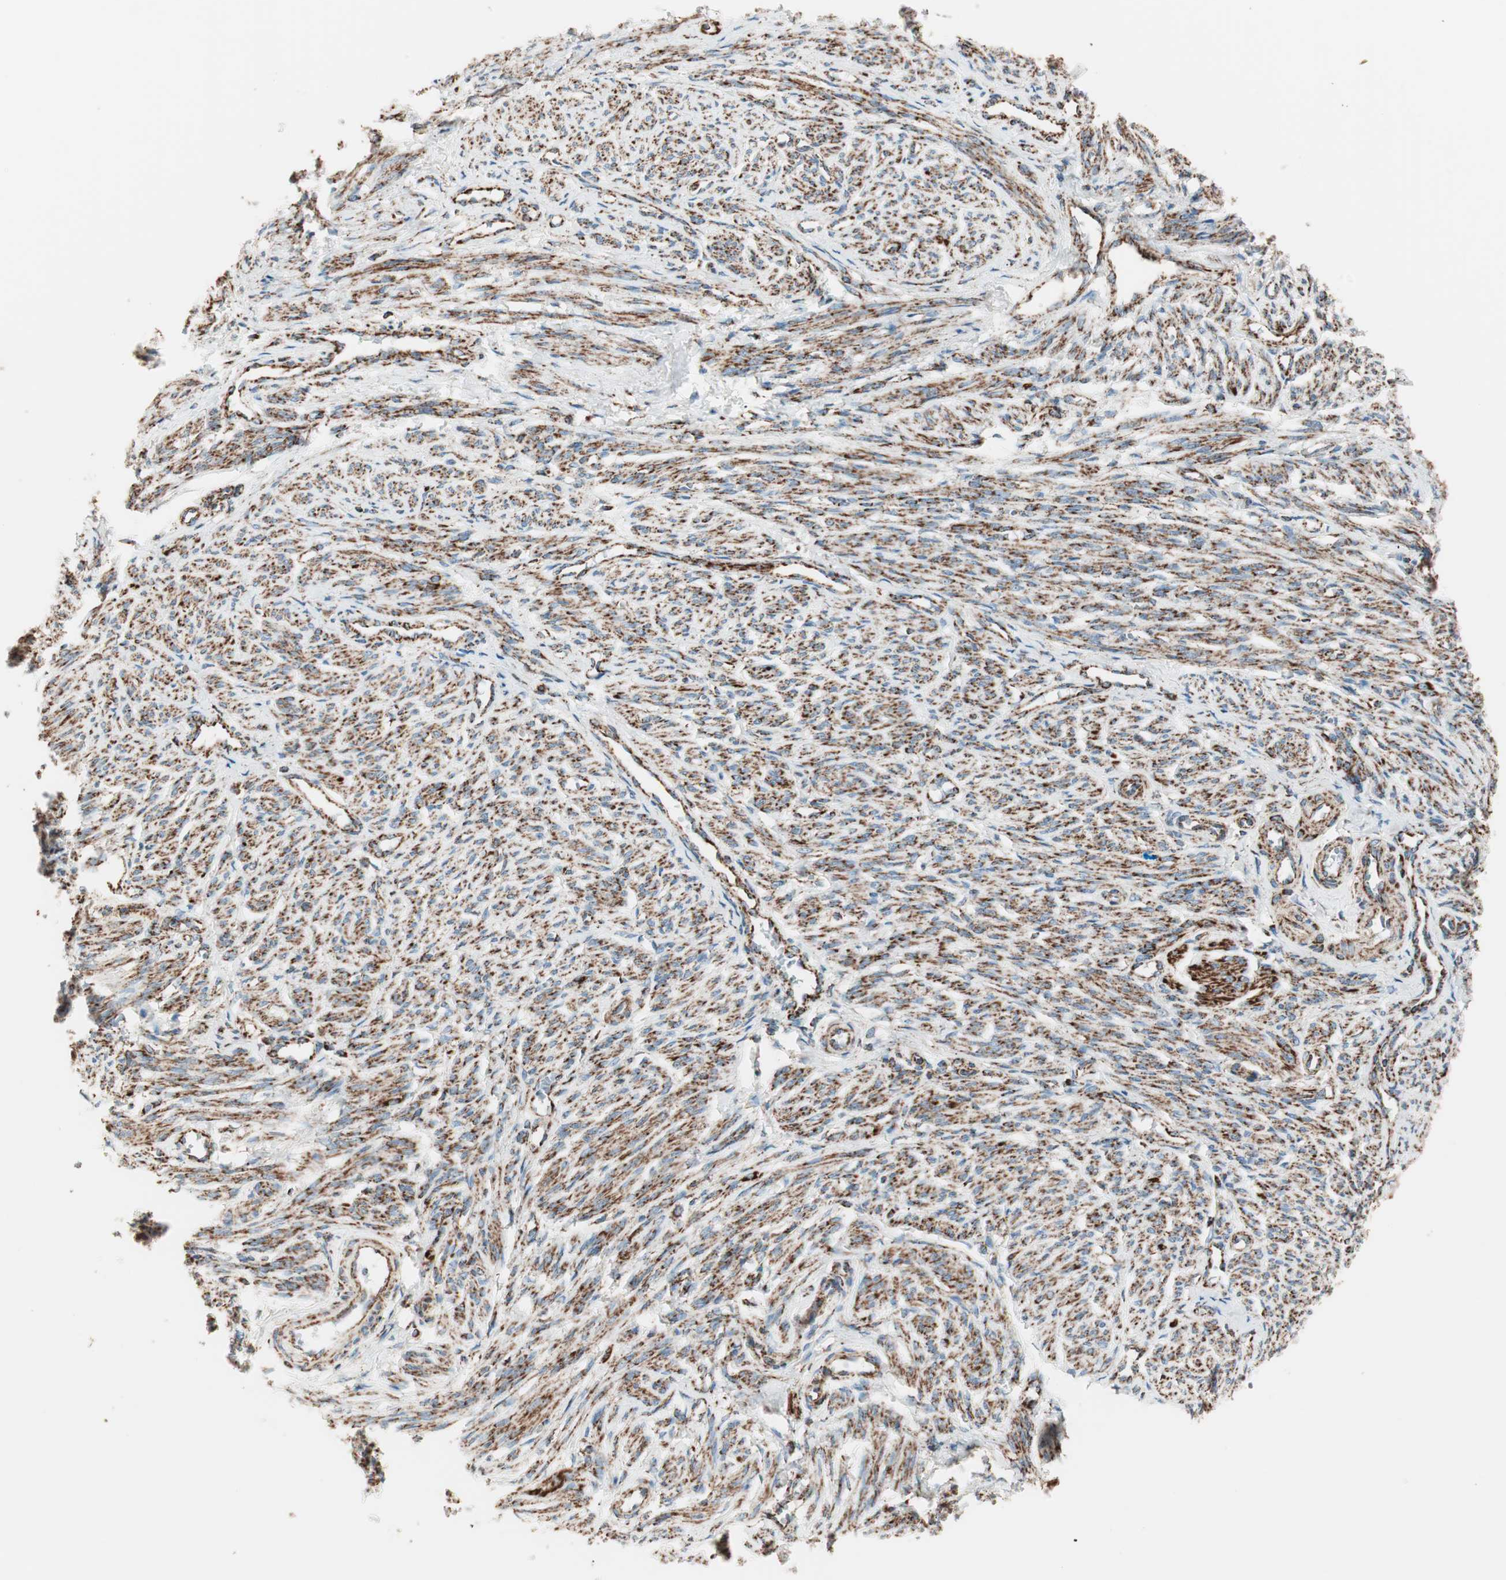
{"staining": {"intensity": "strong", "quantity": ">75%", "location": "cytoplasmic/membranous"}, "tissue": "smooth muscle", "cell_type": "Smooth muscle cells", "image_type": "normal", "snomed": [{"axis": "morphology", "description": "Normal tissue, NOS"}, {"axis": "topography", "description": "Smooth muscle"}], "caption": "This micrograph shows benign smooth muscle stained with immunohistochemistry to label a protein in brown. The cytoplasmic/membranous of smooth muscle cells show strong positivity for the protein. Nuclei are counter-stained blue.", "gene": "TOMM22", "patient": {"sex": "female", "age": 65}}